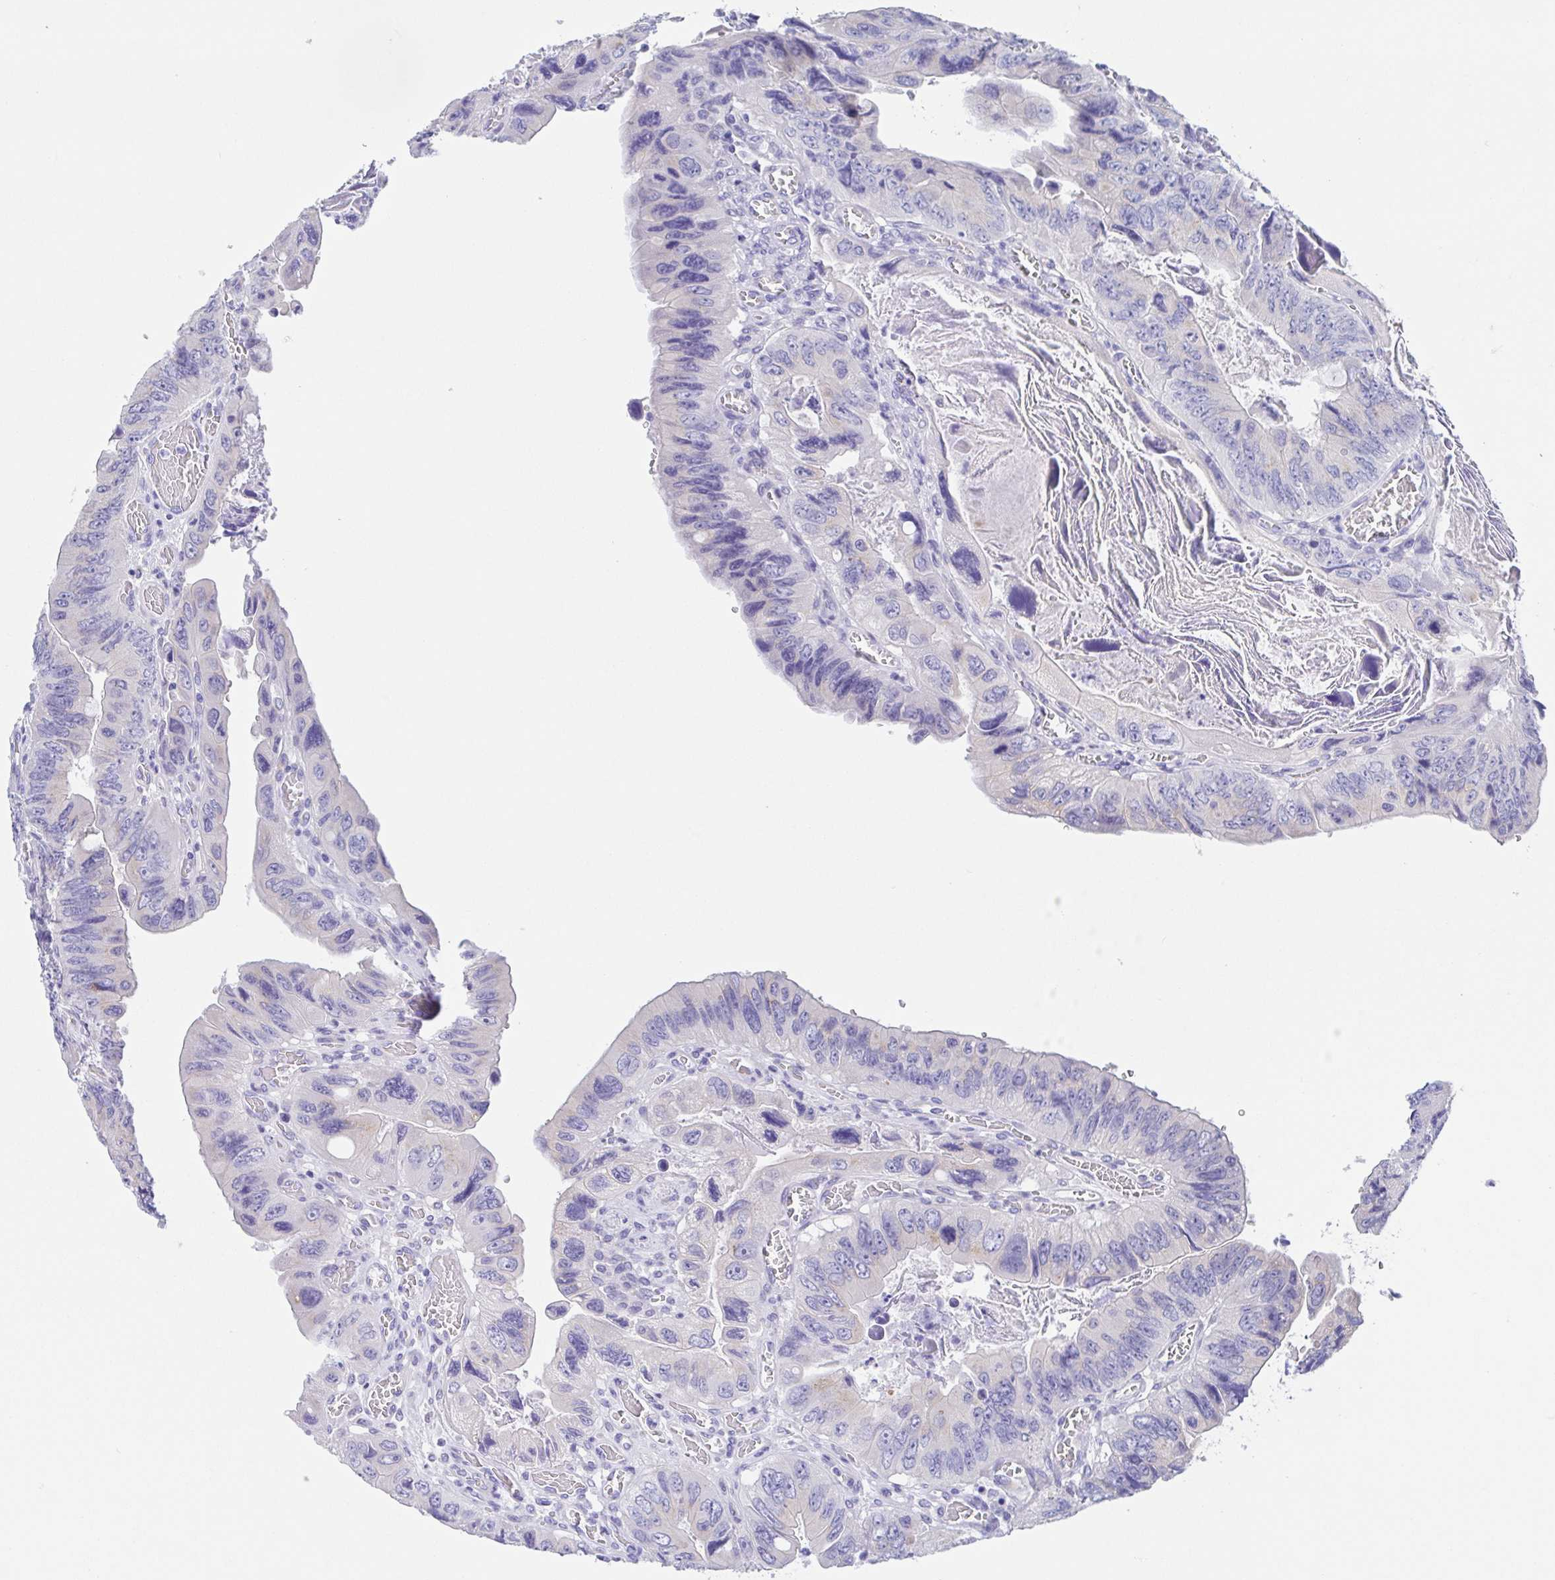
{"staining": {"intensity": "negative", "quantity": "none", "location": "none"}, "tissue": "colorectal cancer", "cell_type": "Tumor cells", "image_type": "cancer", "snomed": [{"axis": "morphology", "description": "Adenocarcinoma, NOS"}, {"axis": "topography", "description": "Colon"}], "caption": "This is an immunohistochemistry histopathology image of human colorectal cancer. There is no staining in tumor cells.", "gene": "SCG3", "patient": {"sex": "female", "age": 84}}